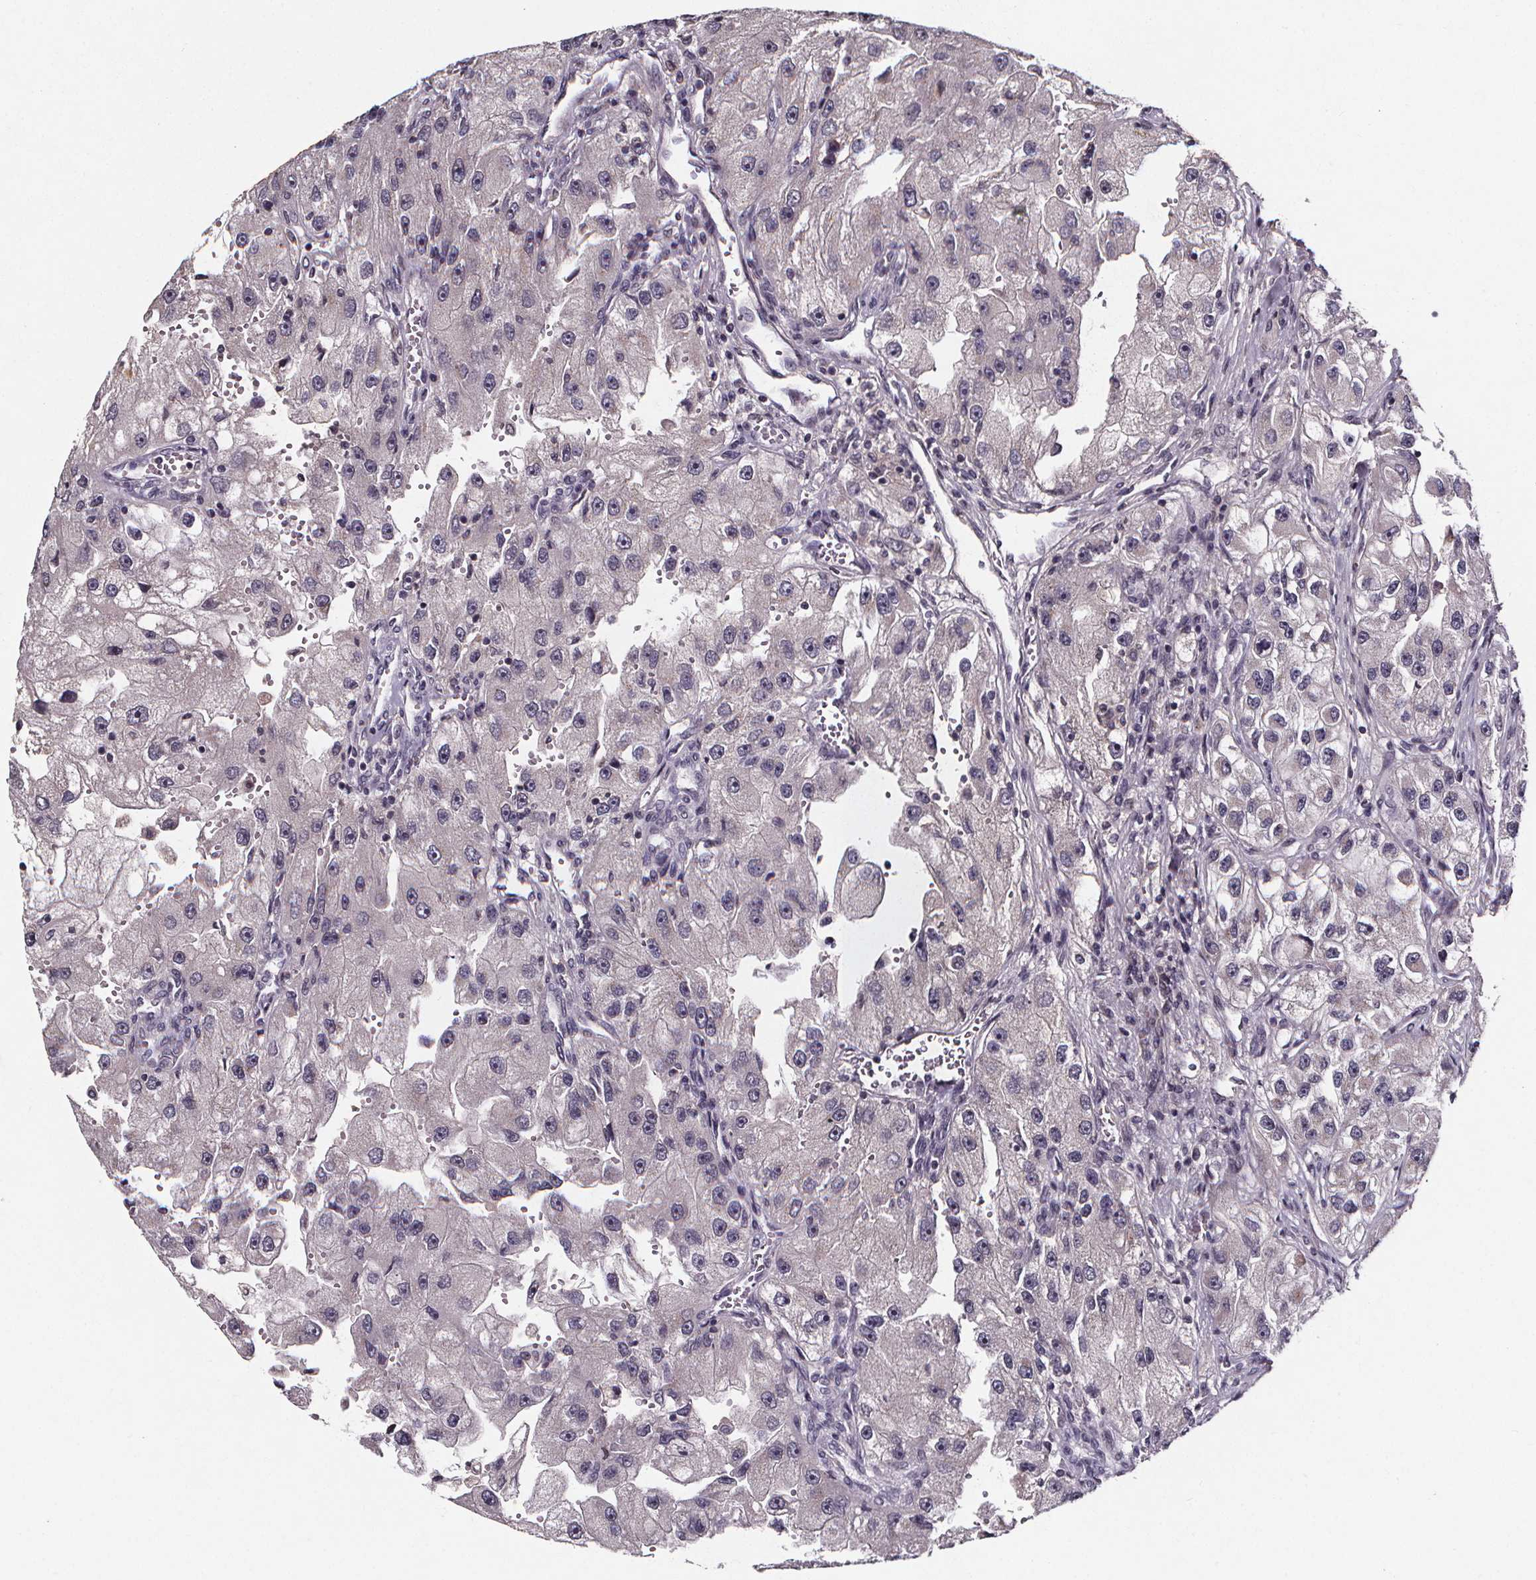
{"staining": {"intensity": "negative", "quantity": "none", "location": "none"}, "tissue": "renal cancer", "cell_type": "Tumor cells", "image_type": "cancer", "snomed": [{"axis": "morphology", "description": "Adenocarcinoma, NOS"}, {"axis": "topography", "description": "Kidney"}], "caption": "Adenocarcinoma (renal) stained for a protein using immunohistochemistry reveals no staining tumor cells.", "gene": "SPAG8", "patient": {"sex": "male", "age": 63}}